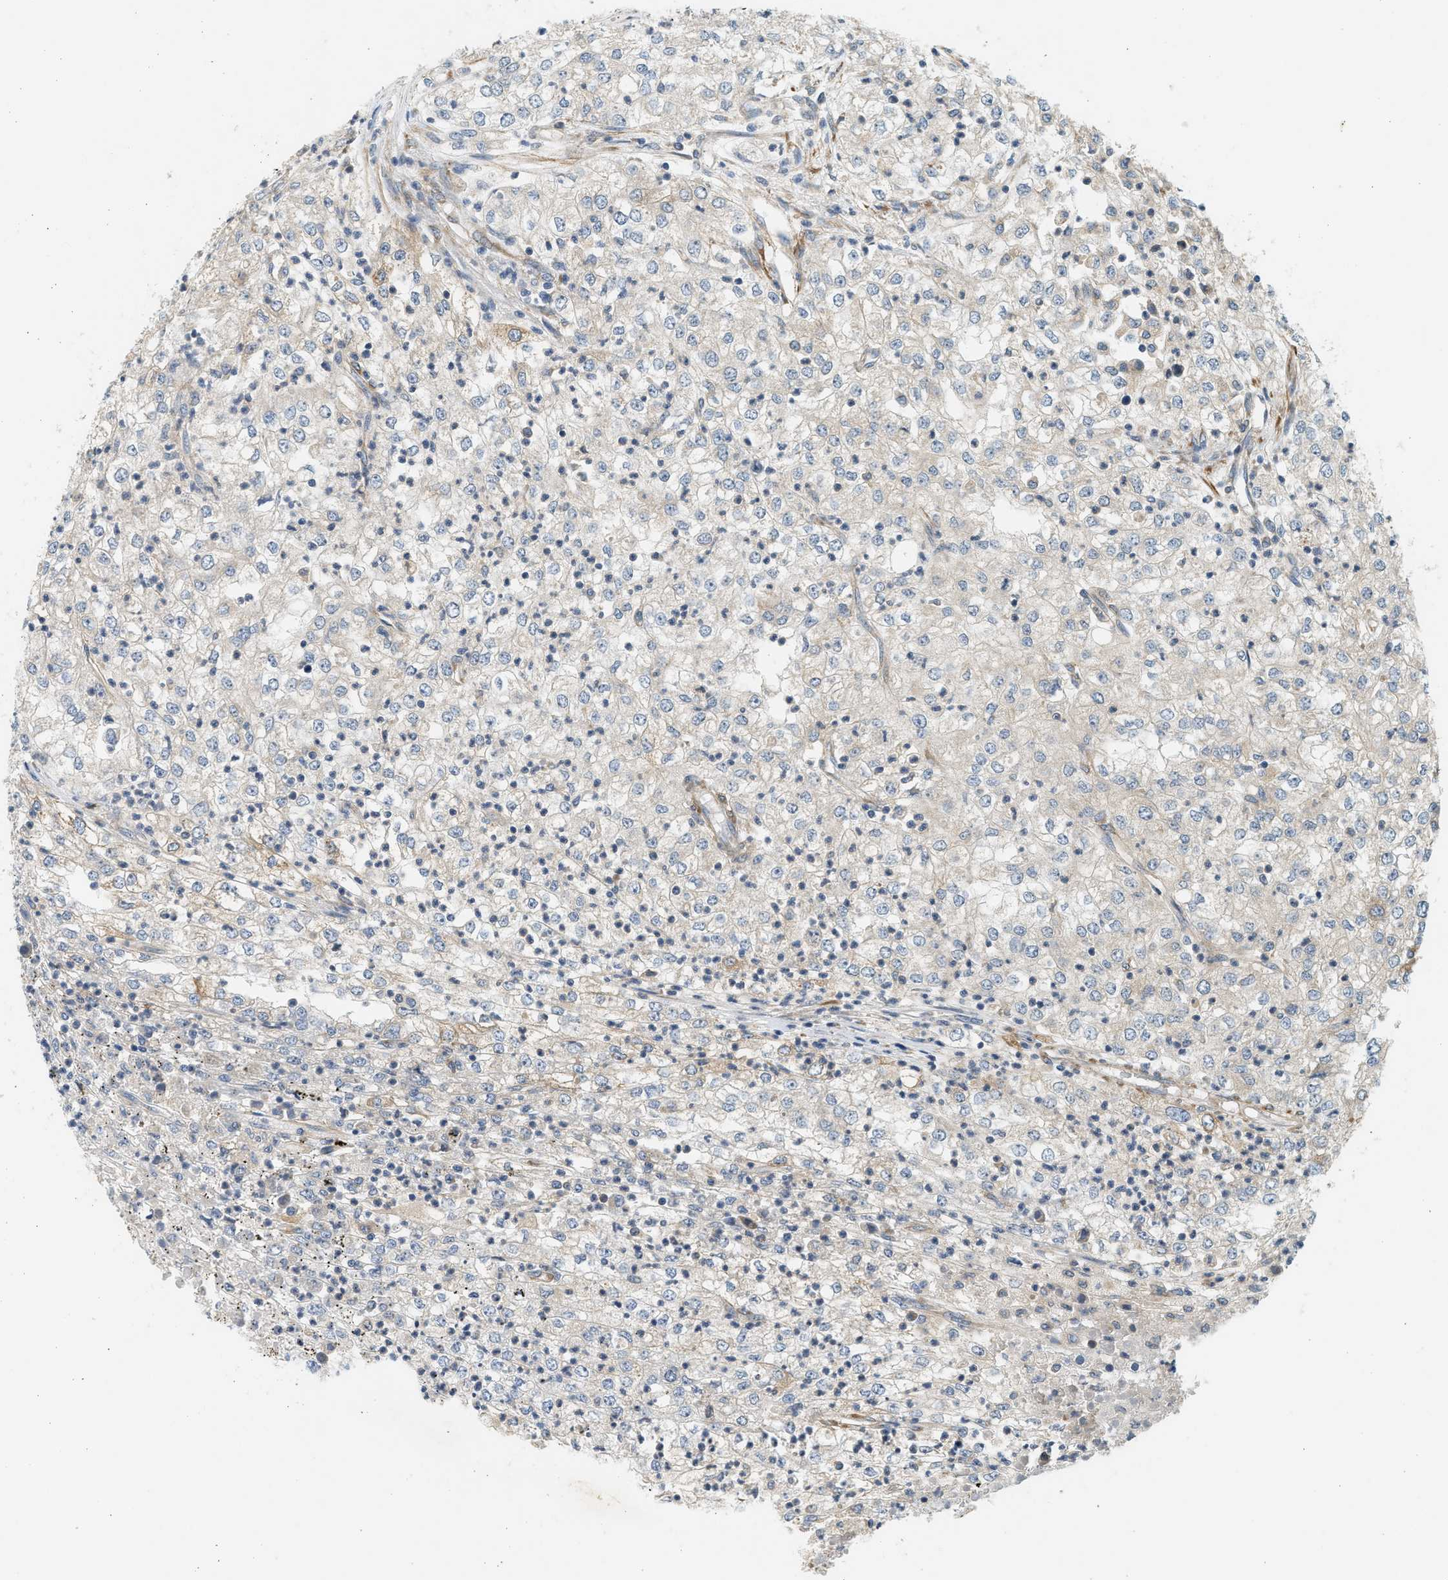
{"staining": {"intensity": "negative", "quantity": "none", "location": "none"}, "tissue": "renal cancer", "cell_type": "Tumor cells", "image_type": "cancer", "snomed": [{"axis": "morphology", "description": "Adenocarcinoma, NOS"}, {"axis": "topography", "description": "Kidney"}], "caption": "The photomicrograph shows no significant staining in tumor cells of renal adenocarcinoma. (Immunohistochemistry (ihc), brightfield microscopy, high magnification).", "gene": "KDELR2", "patient": {"sex": "female", "age": 54}}